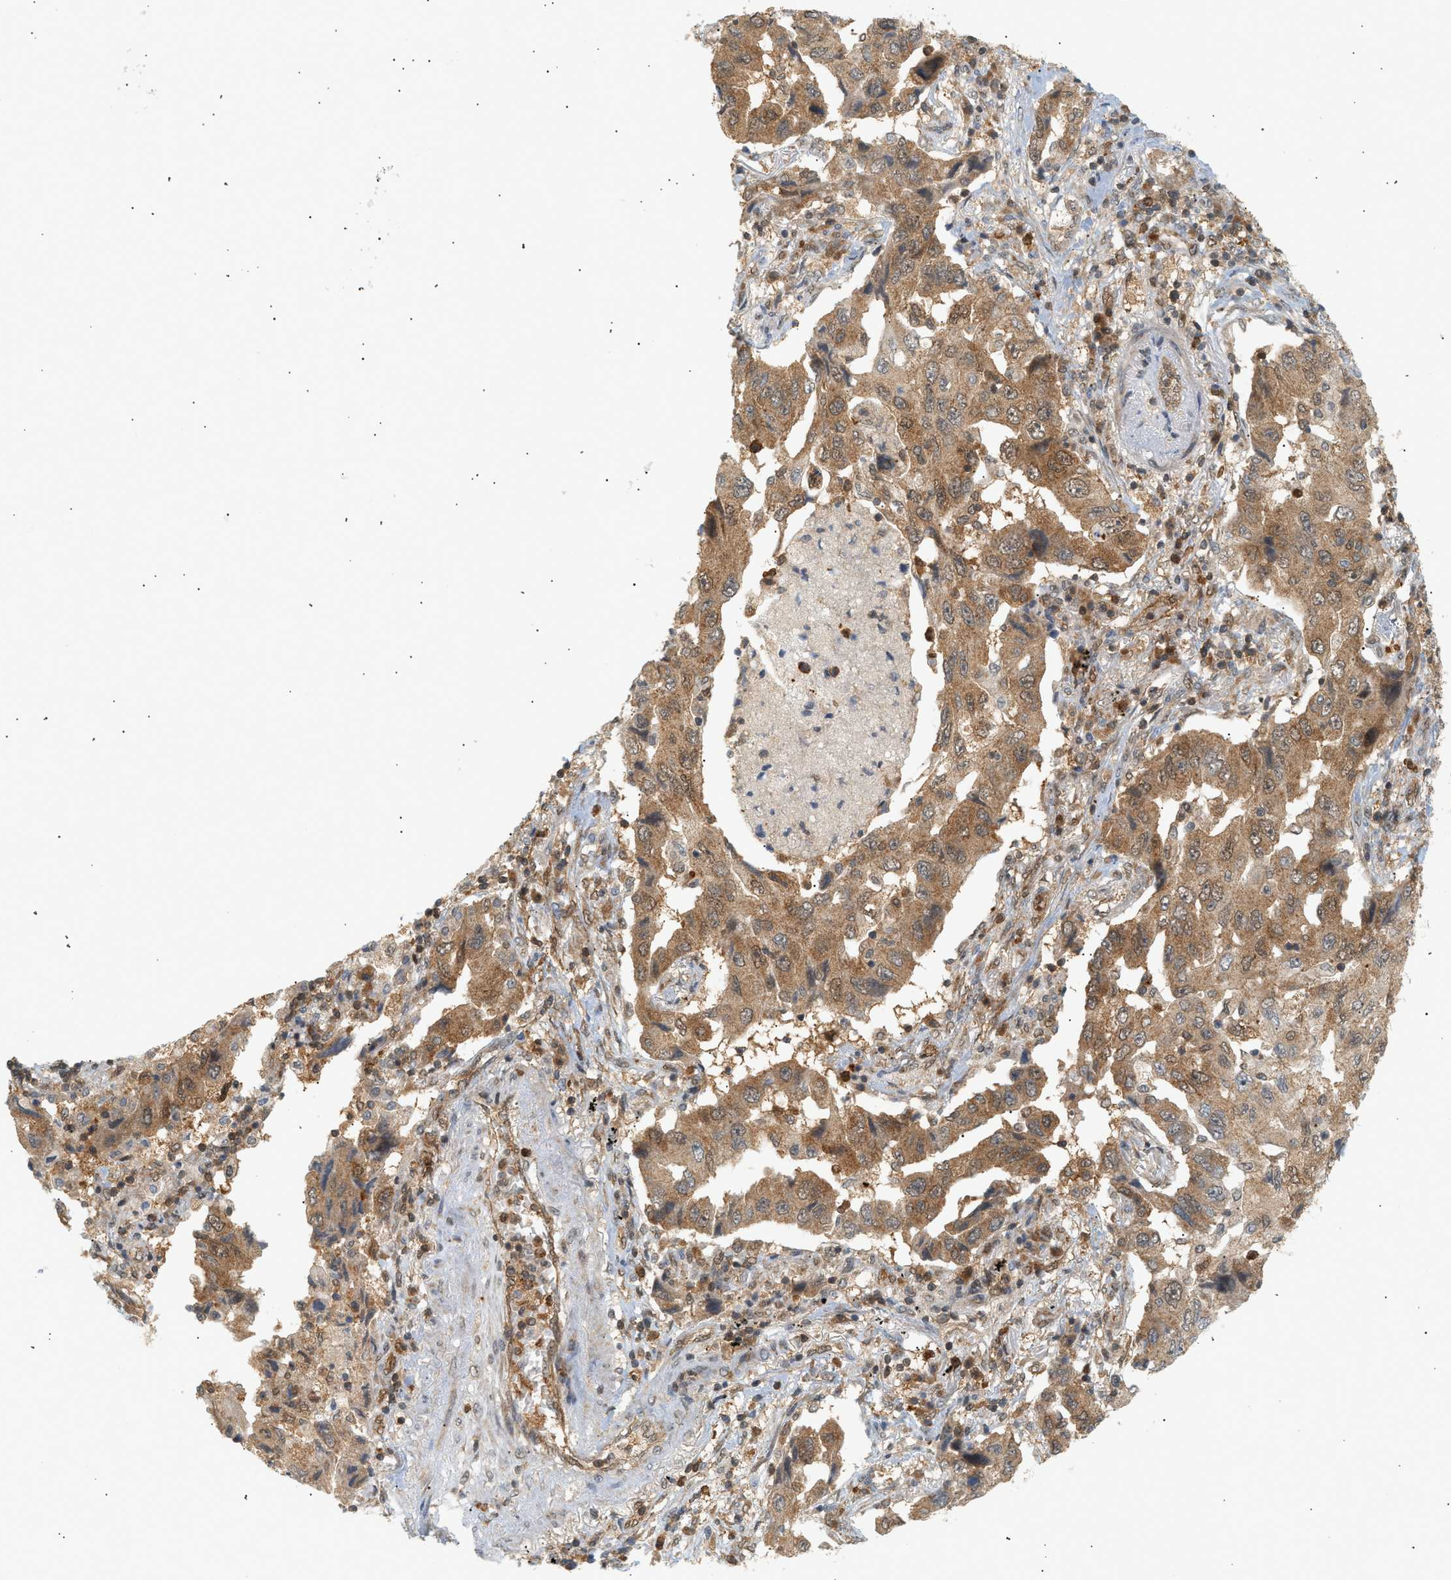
{"staining": {"intensity": "moderate", "quantity": "25%-75%", "location": "cytoplasmic/membranous"}, "tissue": "lung cancer", "cell_type": "Tumor cells", "image_type": "cancer", "snomed": [{"axis": "morphology", "description": "Adenocarcinoma, NOS"}, {"axis": "topography", "description": "Lung"}], "caption": "Tumor cells display moderate cytoplasmic/membranous expression in approximately 25%-75% of cells in lung cancer (adenocarcinoma).", "gene": "SHC1", "patient": {"sex": "female", "age": 65}}